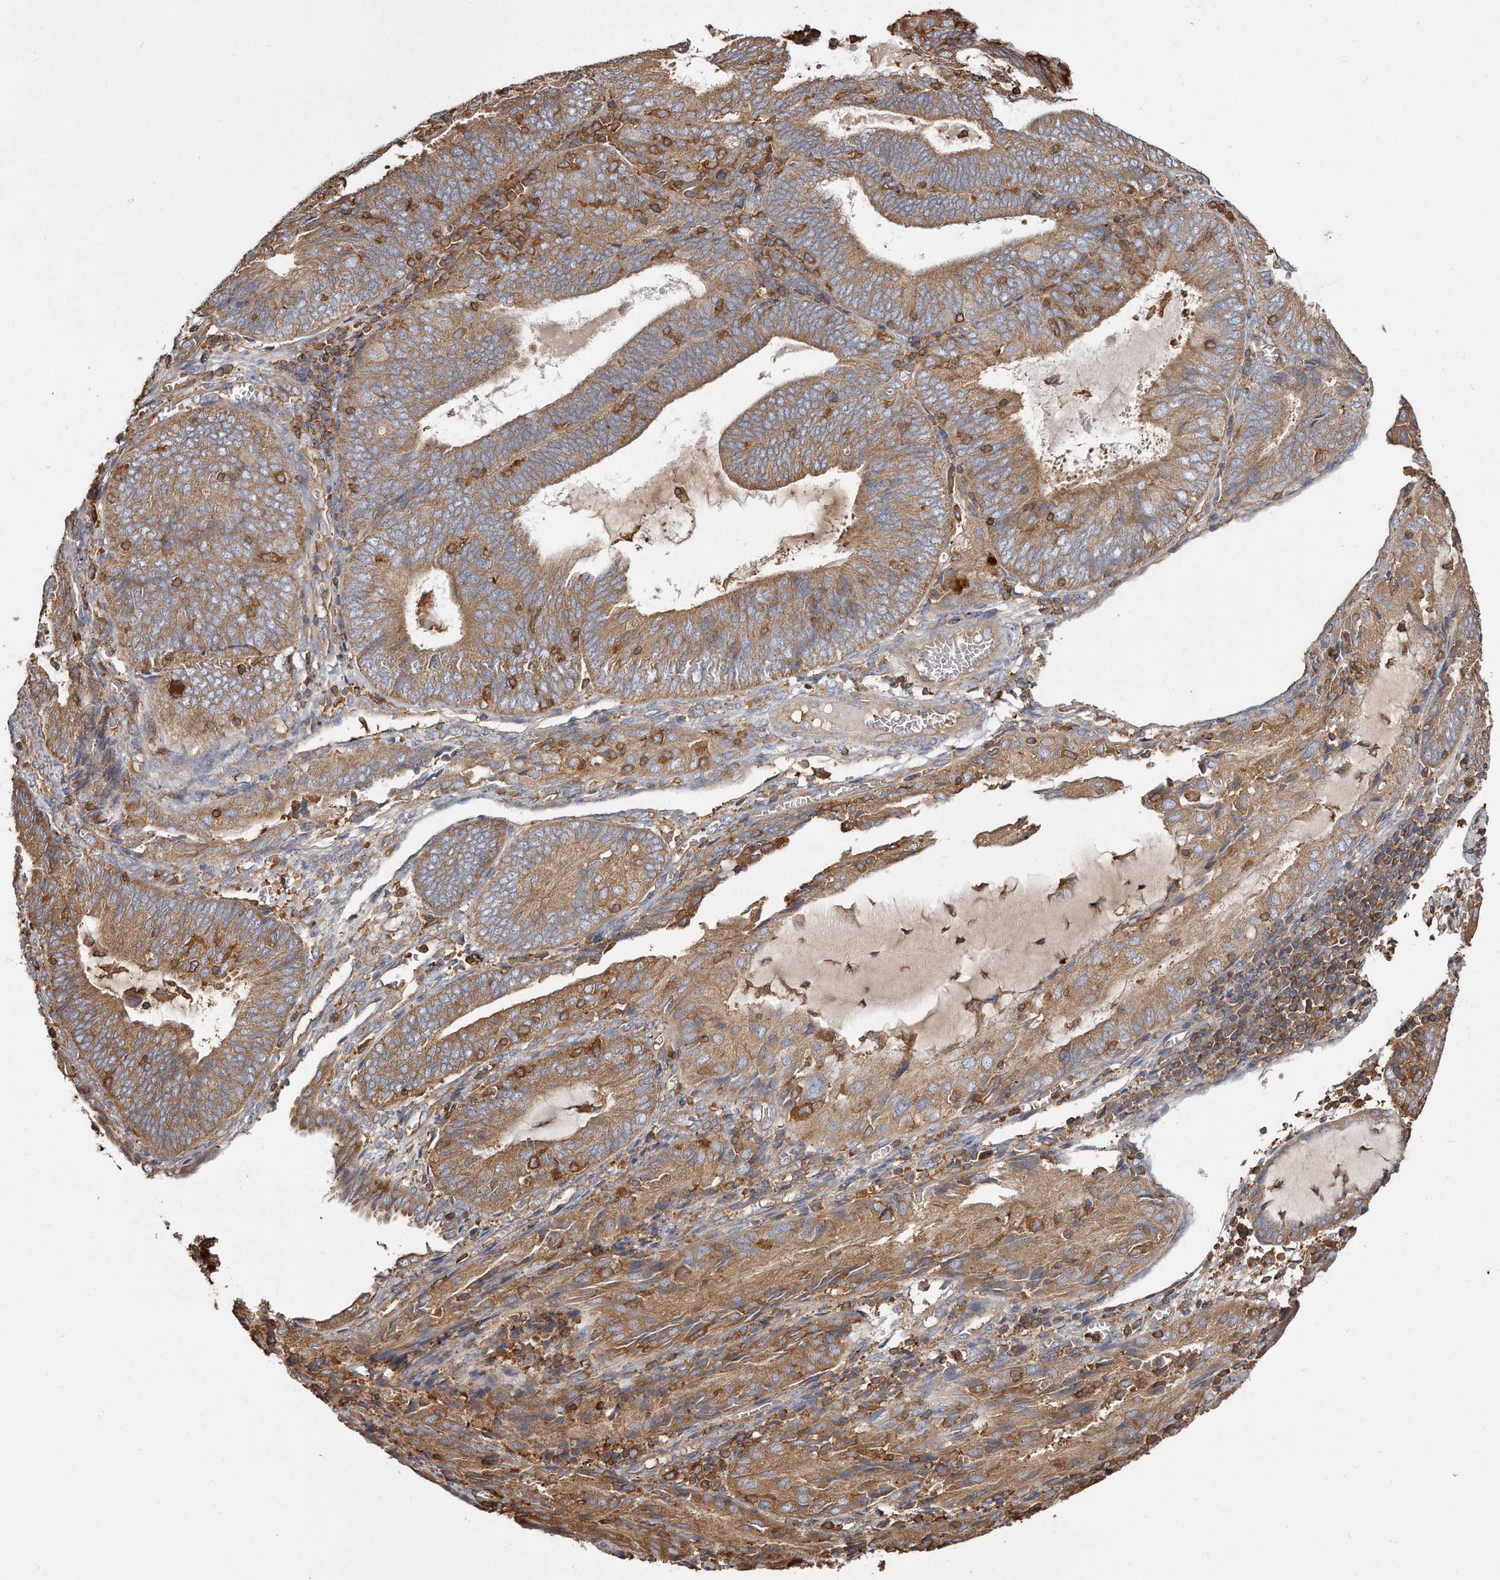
{"staining": {"intensity": "weak", "quantity": ">75%", "location": "cytoplasmic/membranous"}, "tissue": "endometrial cancer", "cell_type": "Tumor cells", "image_type": "cancer", "snomed": [{"axis": "morphology", "description": "Adenocarcinoma, NOS"}, {"axis": "topography", "description": "Endometrium"}], "caption": "IHC (DAB (3,3'-diaminobenzidine)) staining of adenocarcinoma (endometrial) displays weak cytoplasmic/membranous protein staining in approximately >75% of tumor cells. The protein of interest is shown in brown color, while the nuclei are stained blue.", "gene": "CAP1", "patient": {"sex": "female", "age": 81}}